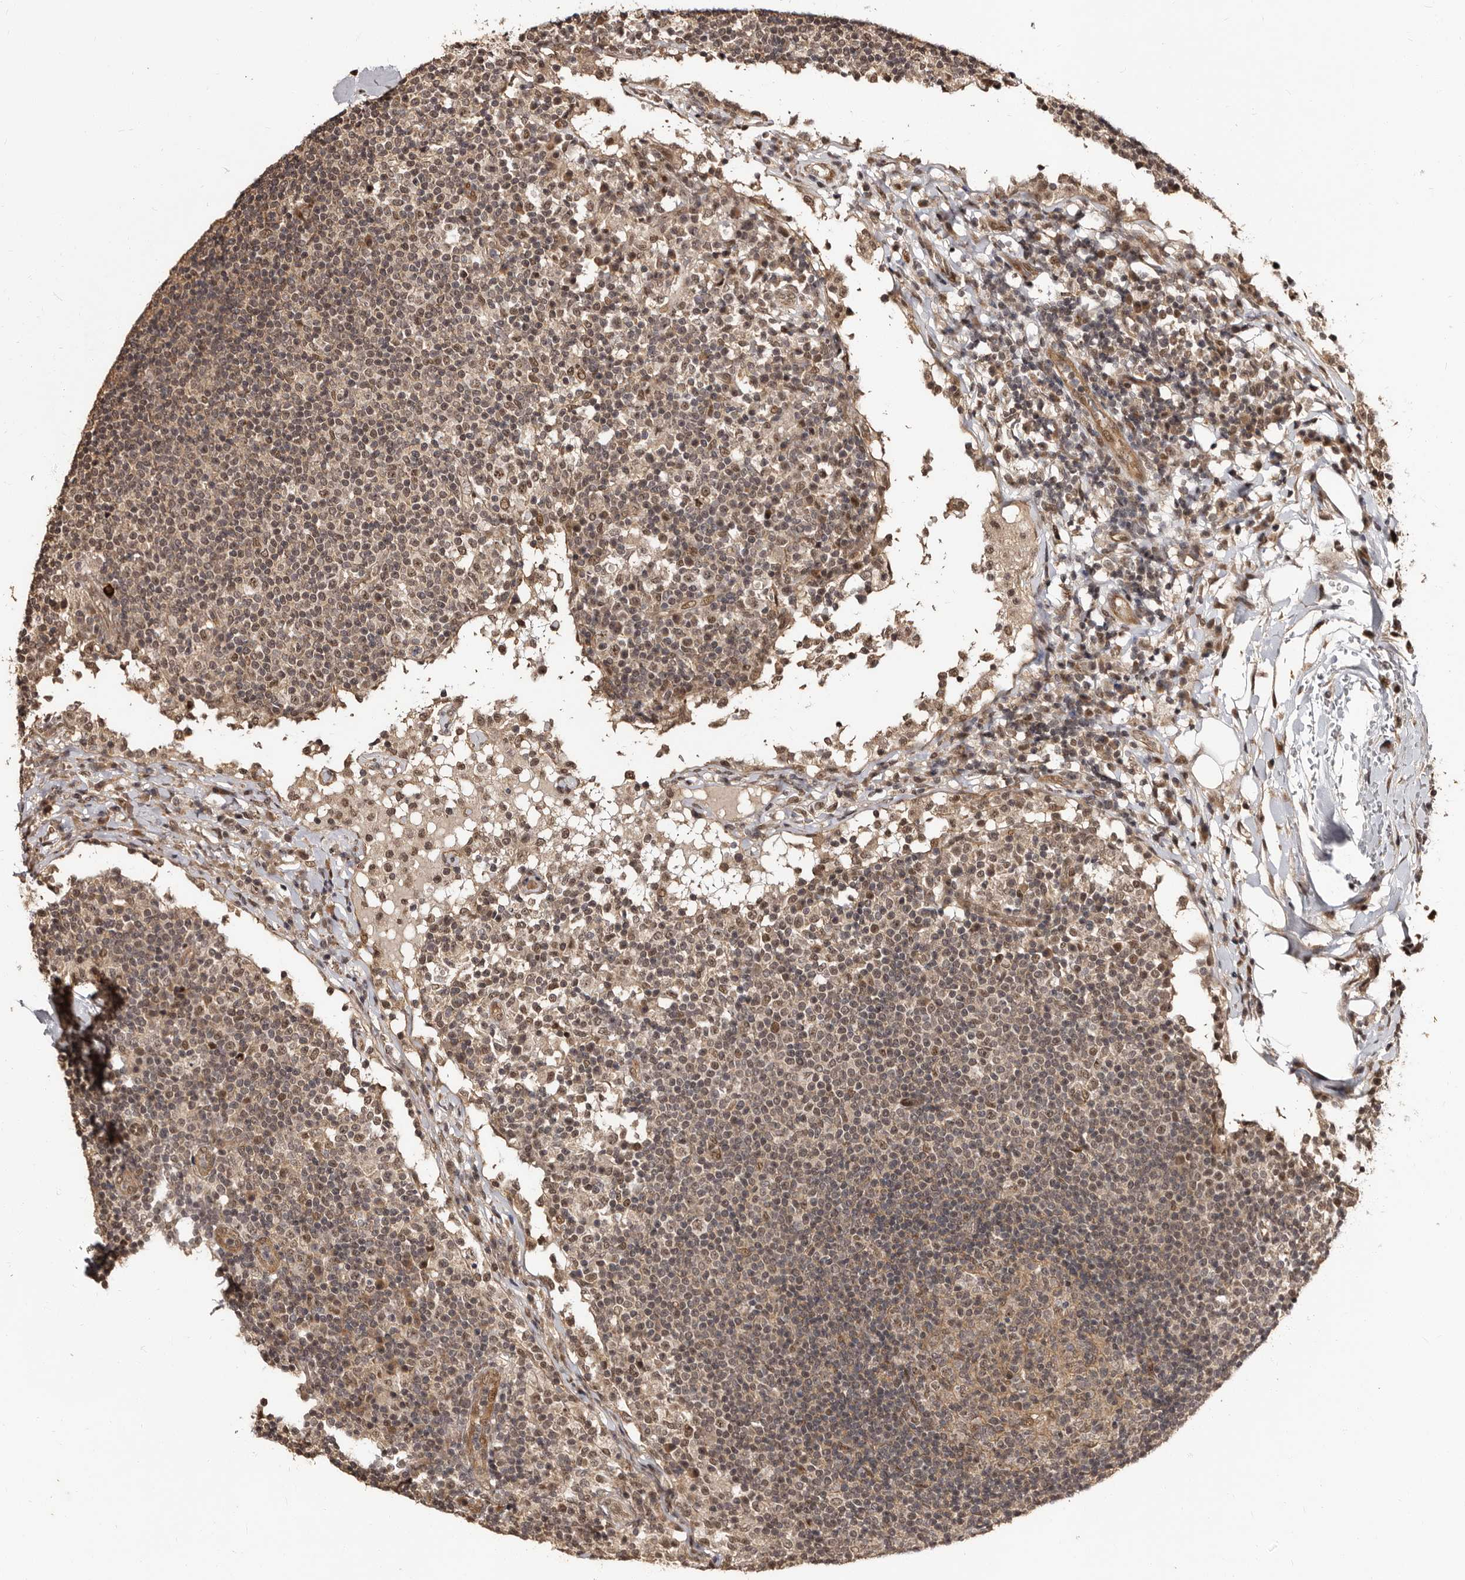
{"staining": {"intensity": "weak", "quantity": "25%-75%", "location": "cytoplasmic/membranous,nuclear"}, "tissue": "lymph node", "cell_type": "Germinal center cells", "image_type": "normal", "snomed": [{"axis": "morphology", "description": "Normal tissue, NOS"}, {"axis": "topography", "description": "Lymph node"}], "caption": "IHC (DAB (3,3'-diaminobenzidine)) staining of benign human lymph node demonstrates weak cytoplasmic/membranous,nuclear protein expression in approximately 25%-75% of germinal center cells.", "gene": "TBC1D22B", "patient": {"sex": "female", "age": 53}}